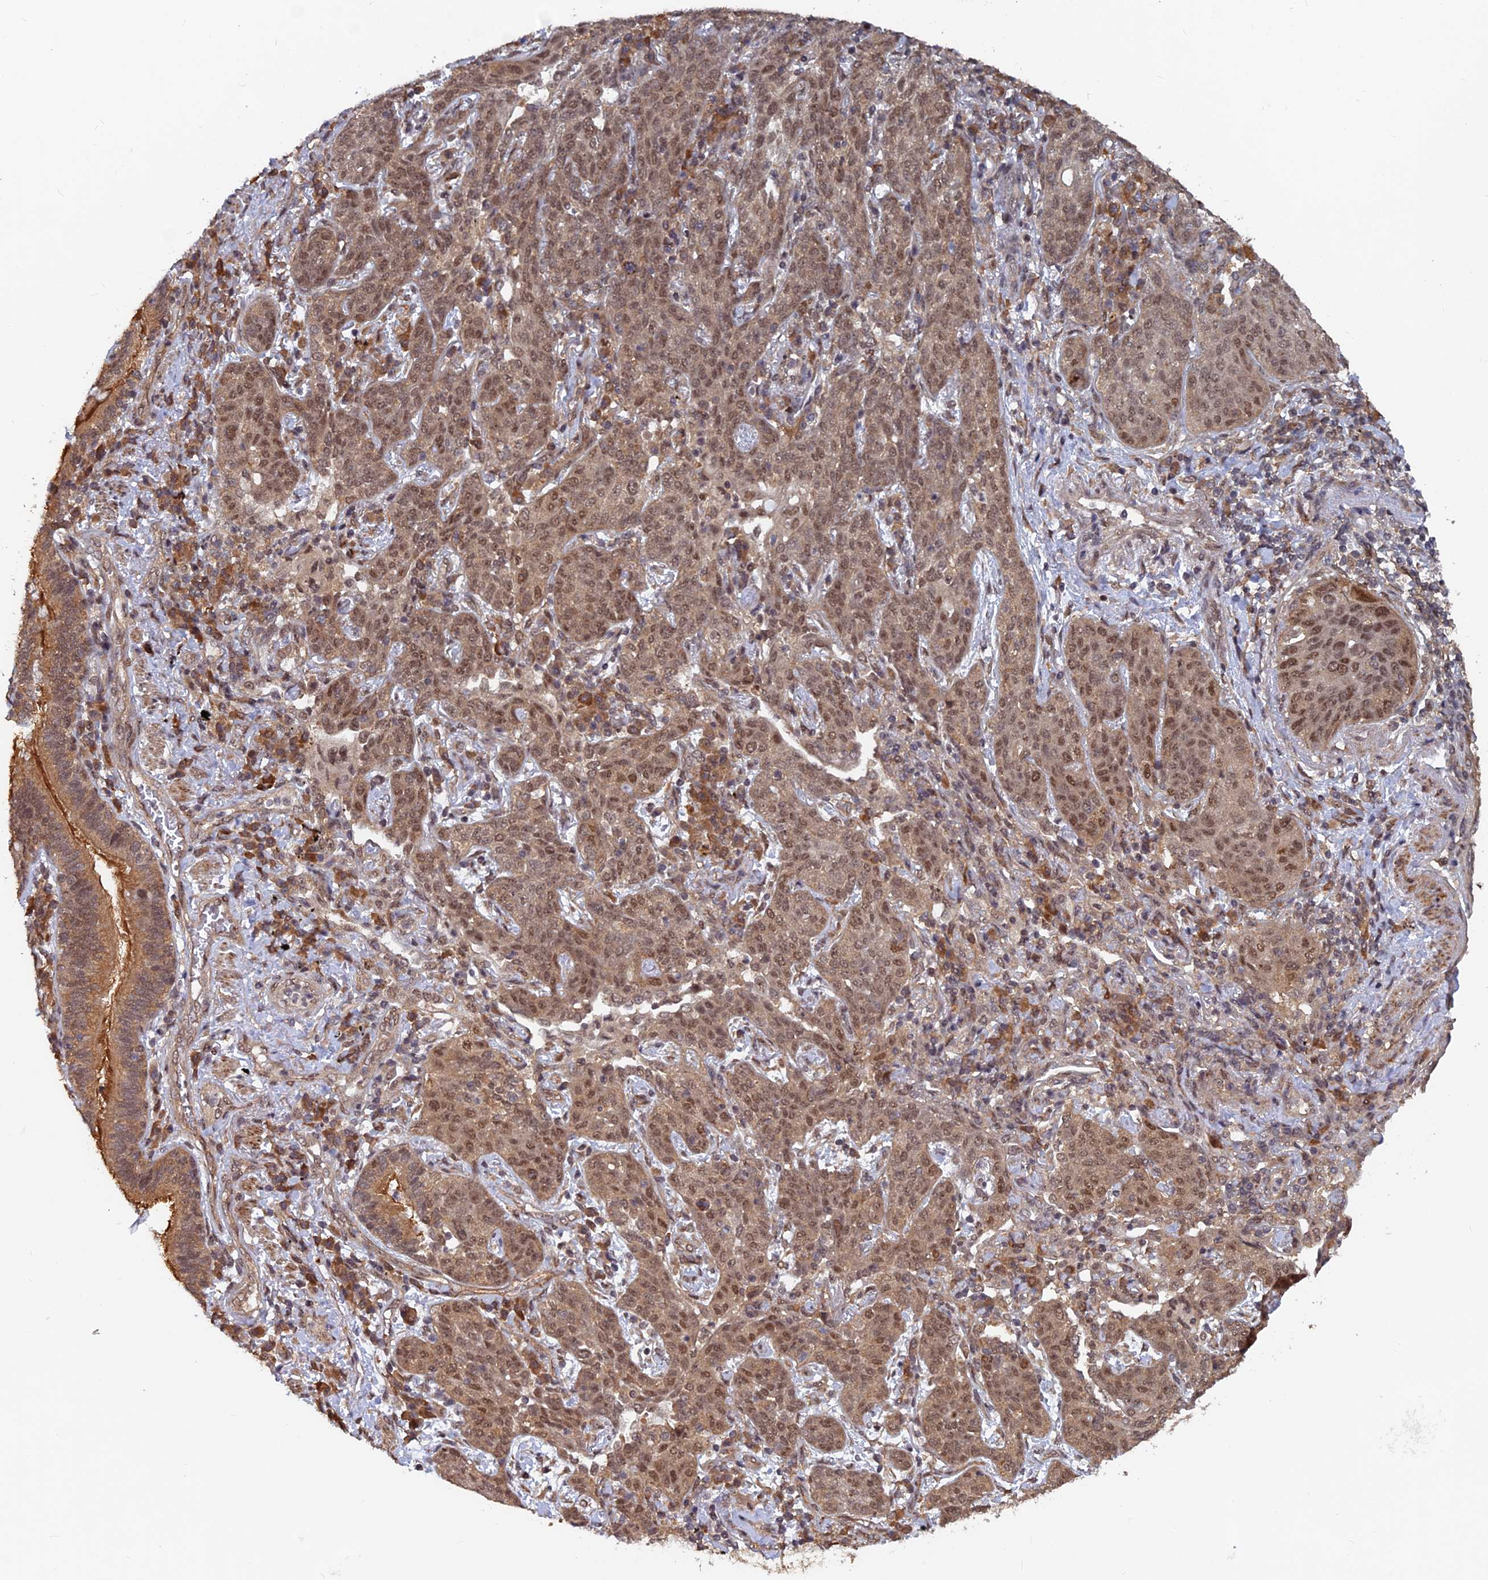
{"staining": {"intensity": "moderate", "quantity": ">75%", "location": "nuclear"}, "tissue": "lung cancer", "cell_type": "Tumor cells", "image_type": "cancer", "snomed": [{"axis": "morphology", "description": "Squamous cell carcinoma, NOS"}, {"axis": "topography", "description": "Lung"}], "caption": "Protein staining by immunohistochemistry (IHC) demonstrates moderate nuclear expression in approximately >75% of tumor cells in lung squamous cell carcinoma. Using DAB (3,3'-diaminobenzidine) (brown) and hematoxylin (blue) stains, captured at high magnification using brightfield microscopy.", "gene": "FAM53C", "patient": {"sex": "female", "age": 70}}